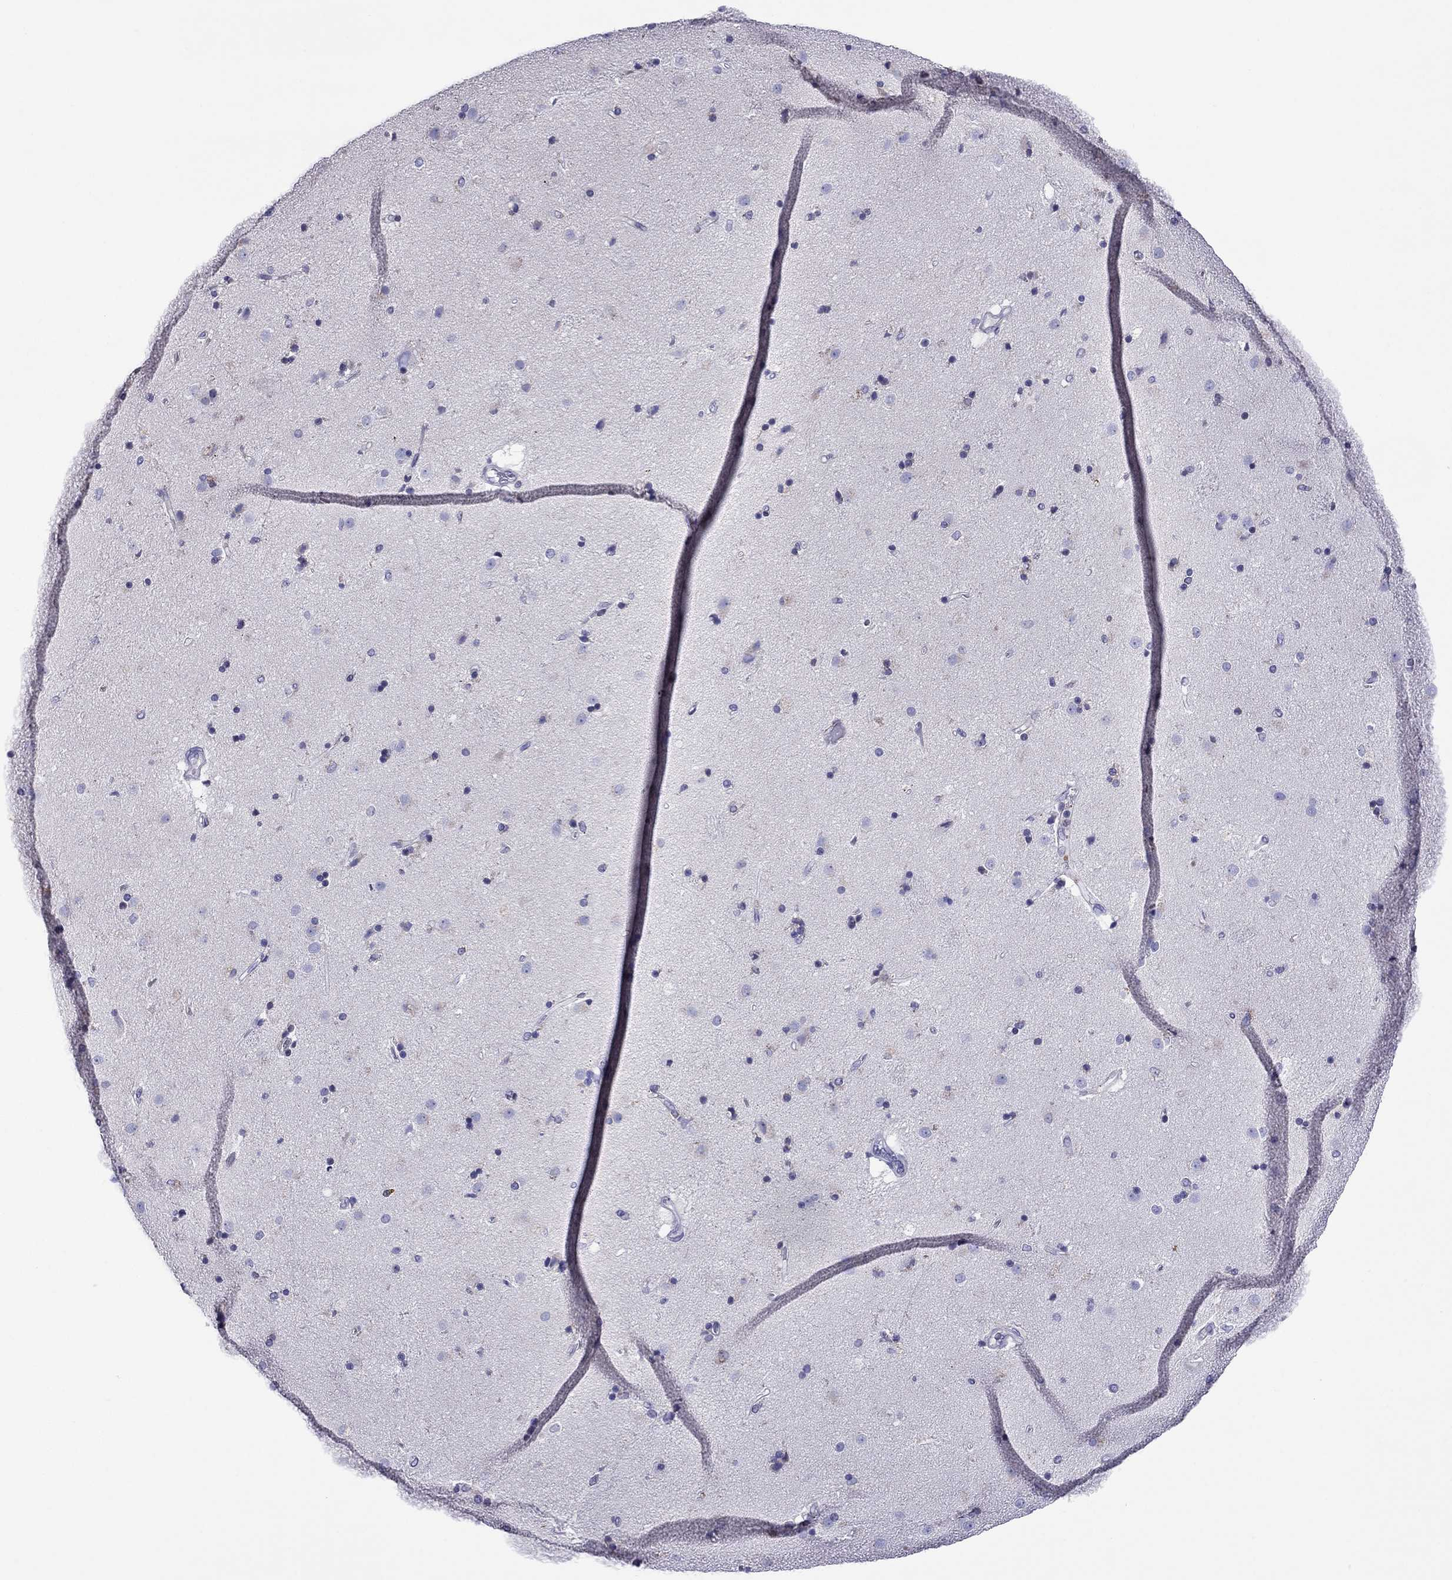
{"staining": {"intensity": "negative", "quantity": "none", "location": "none"}, "tissue": "caudate", "cell_type": "Glial cells", "image_type": "normal", "snomed": [{"axis": "morphology", "description": "Normal tissue, NOS"}, {"axis": "topography", "description": "Lateral ventricle wall"}], "caption": "Immunohistochemistry (IHC) micrograph of benign caudate stained for a protein (brown), which reveals no expression in glial cells. (IHC, brightfield microscopy, high magnification).", "gene": "SCG2", "patient": {"sex": "male", "age": 54}}